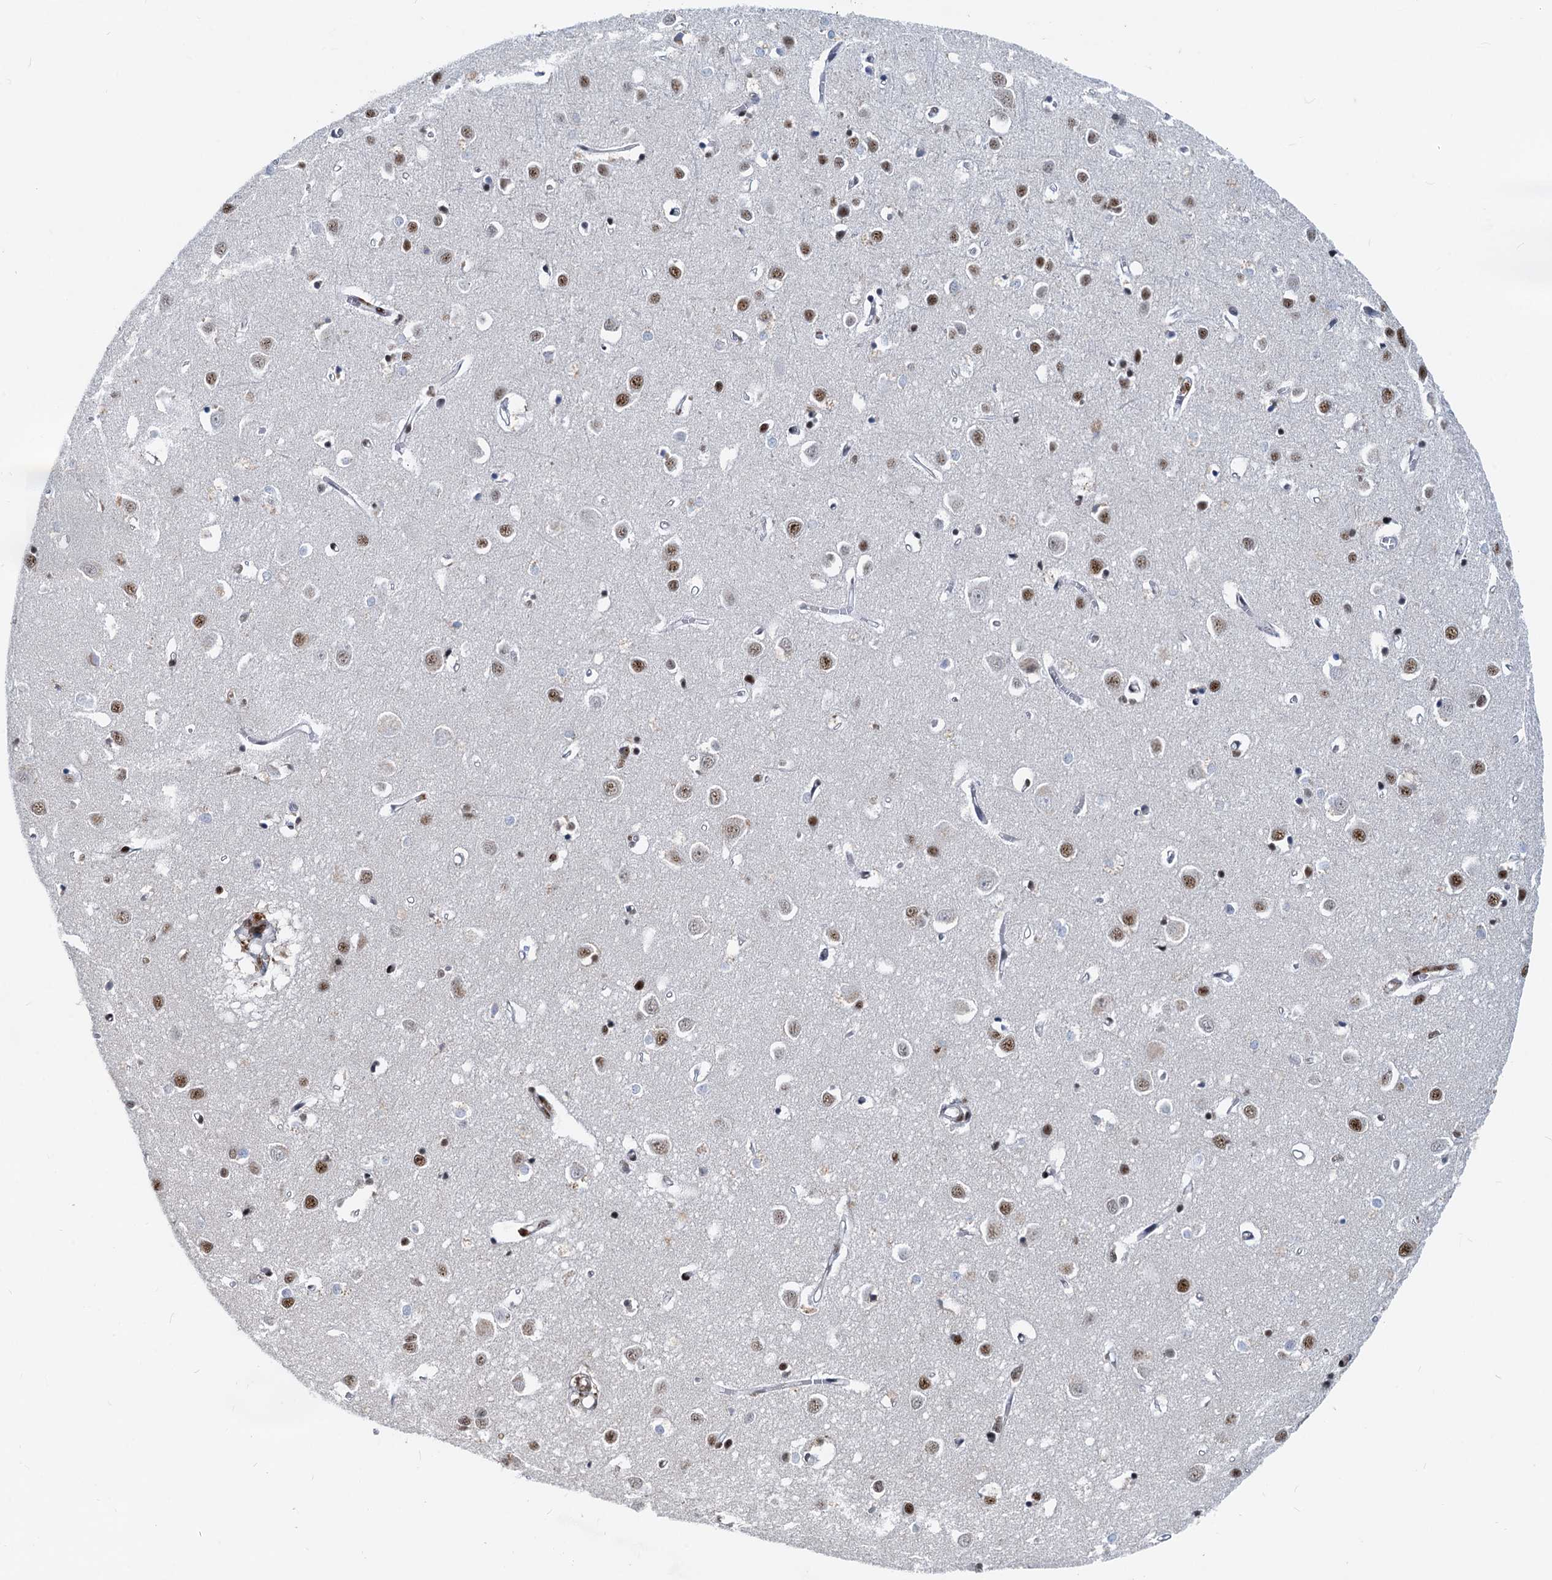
{"staining": {"intensity": "moderate", "quantity": ">75%", "location": "nuclear"}, "tissue": "cerebral cortex", "cell_type": "Endothelial cells", "image_type": "normal", "snomed": [{"axis": "morphology", "description": "Normal tissue, NOS"}, {"axis": "topography", "description": "Cerebral cortex"}], "caption": "Moderate nuclear protein positivity is appreciated in approximately >75% of endothelial cells in cerebral cortex.", "gene": "RBM26", "patient": {"sex": "female", "age": 64}}